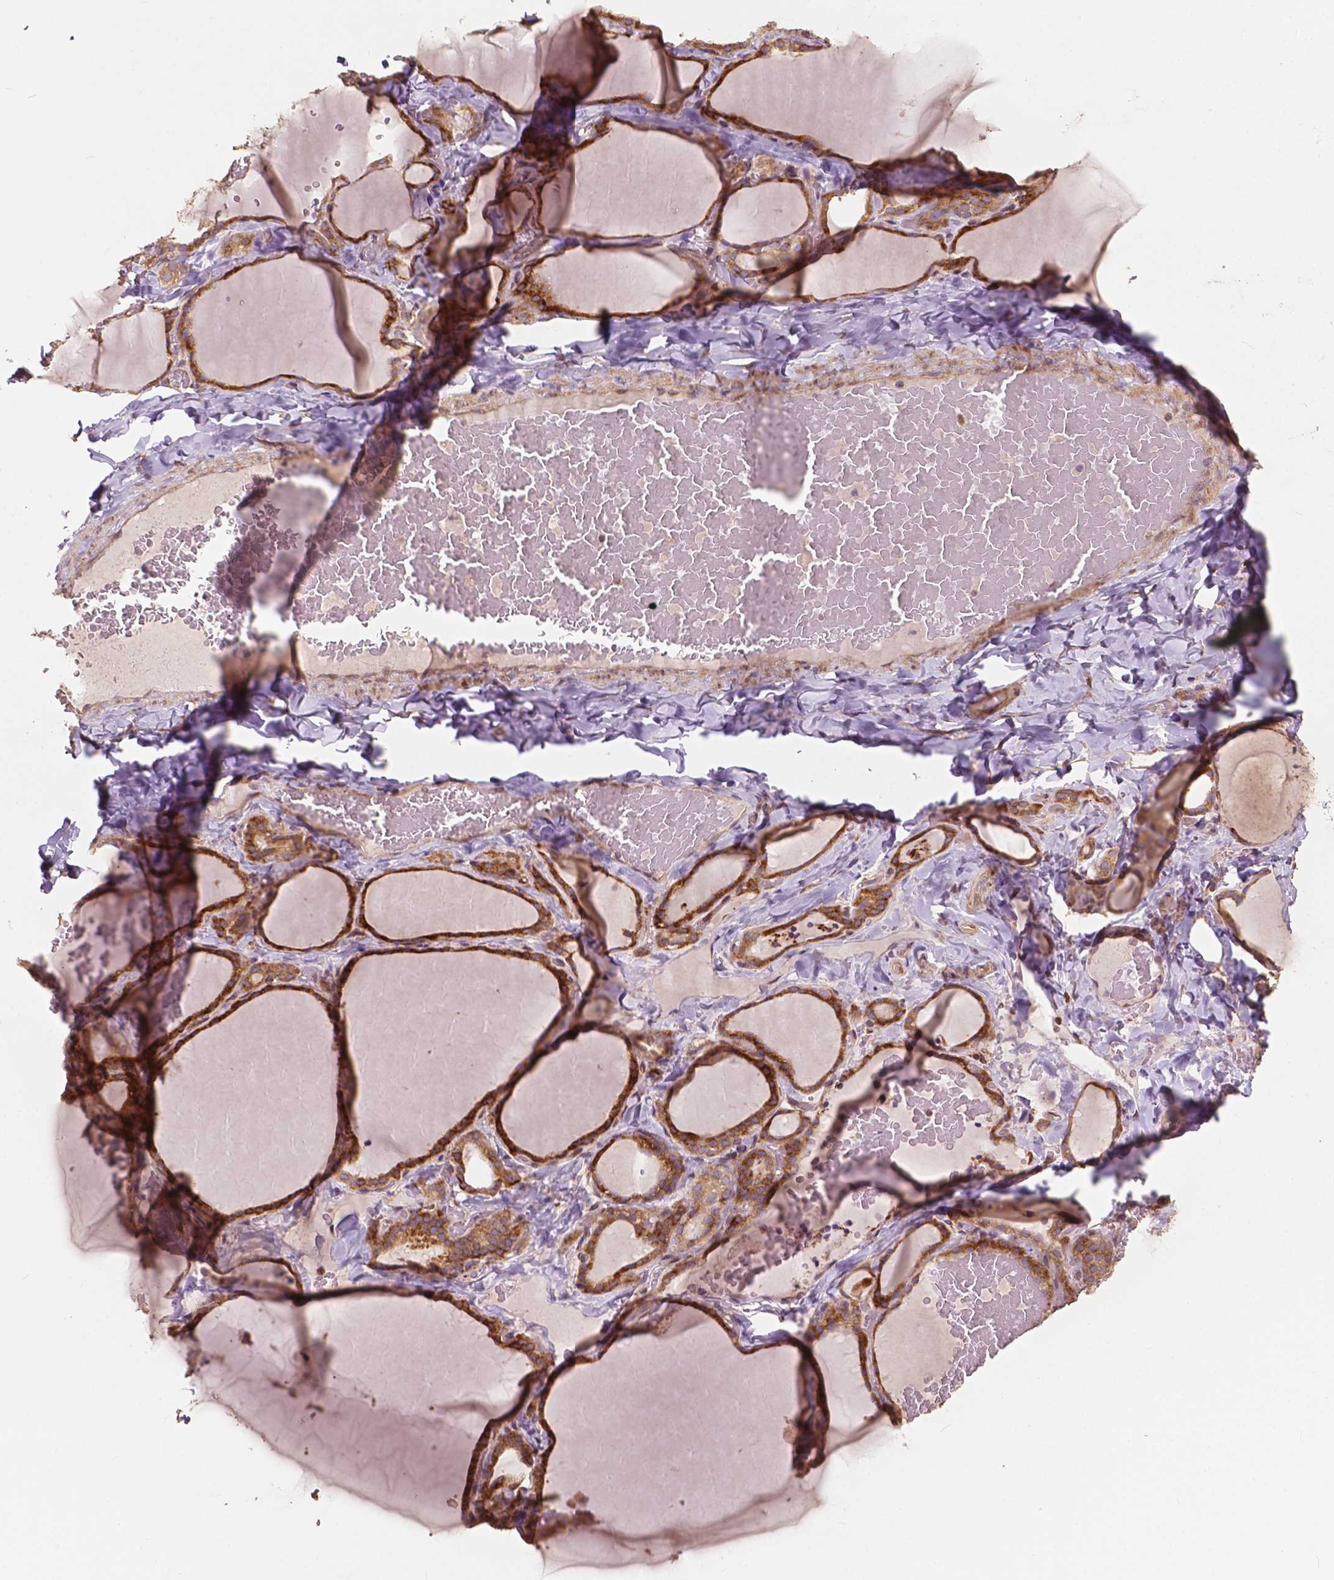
{"staining": {"intensity": "strong", "quantity": ">75%", "location": "cytoplasmic/membranous"}, "tissue": "thyroid gland", "cell_type": "Glandular cells", "image_type": "normal", "snomed": [{"axis": "morphology", "description": "Normal tissue, NOS"}, {"axis": "topography", "description": "Thyroid gland"}], "caption": "The micrograph demonstrates immunohistochemical staining of unremarkable thyroid gland. There is strong cytoplasmic/membranous expression is identified in approximately >75% of glandular cells. (Brightfield microscopy of DAB IHC at high magnification).", "gene": "G3BP1", "patient": {"sex": "female", "age": 22}}